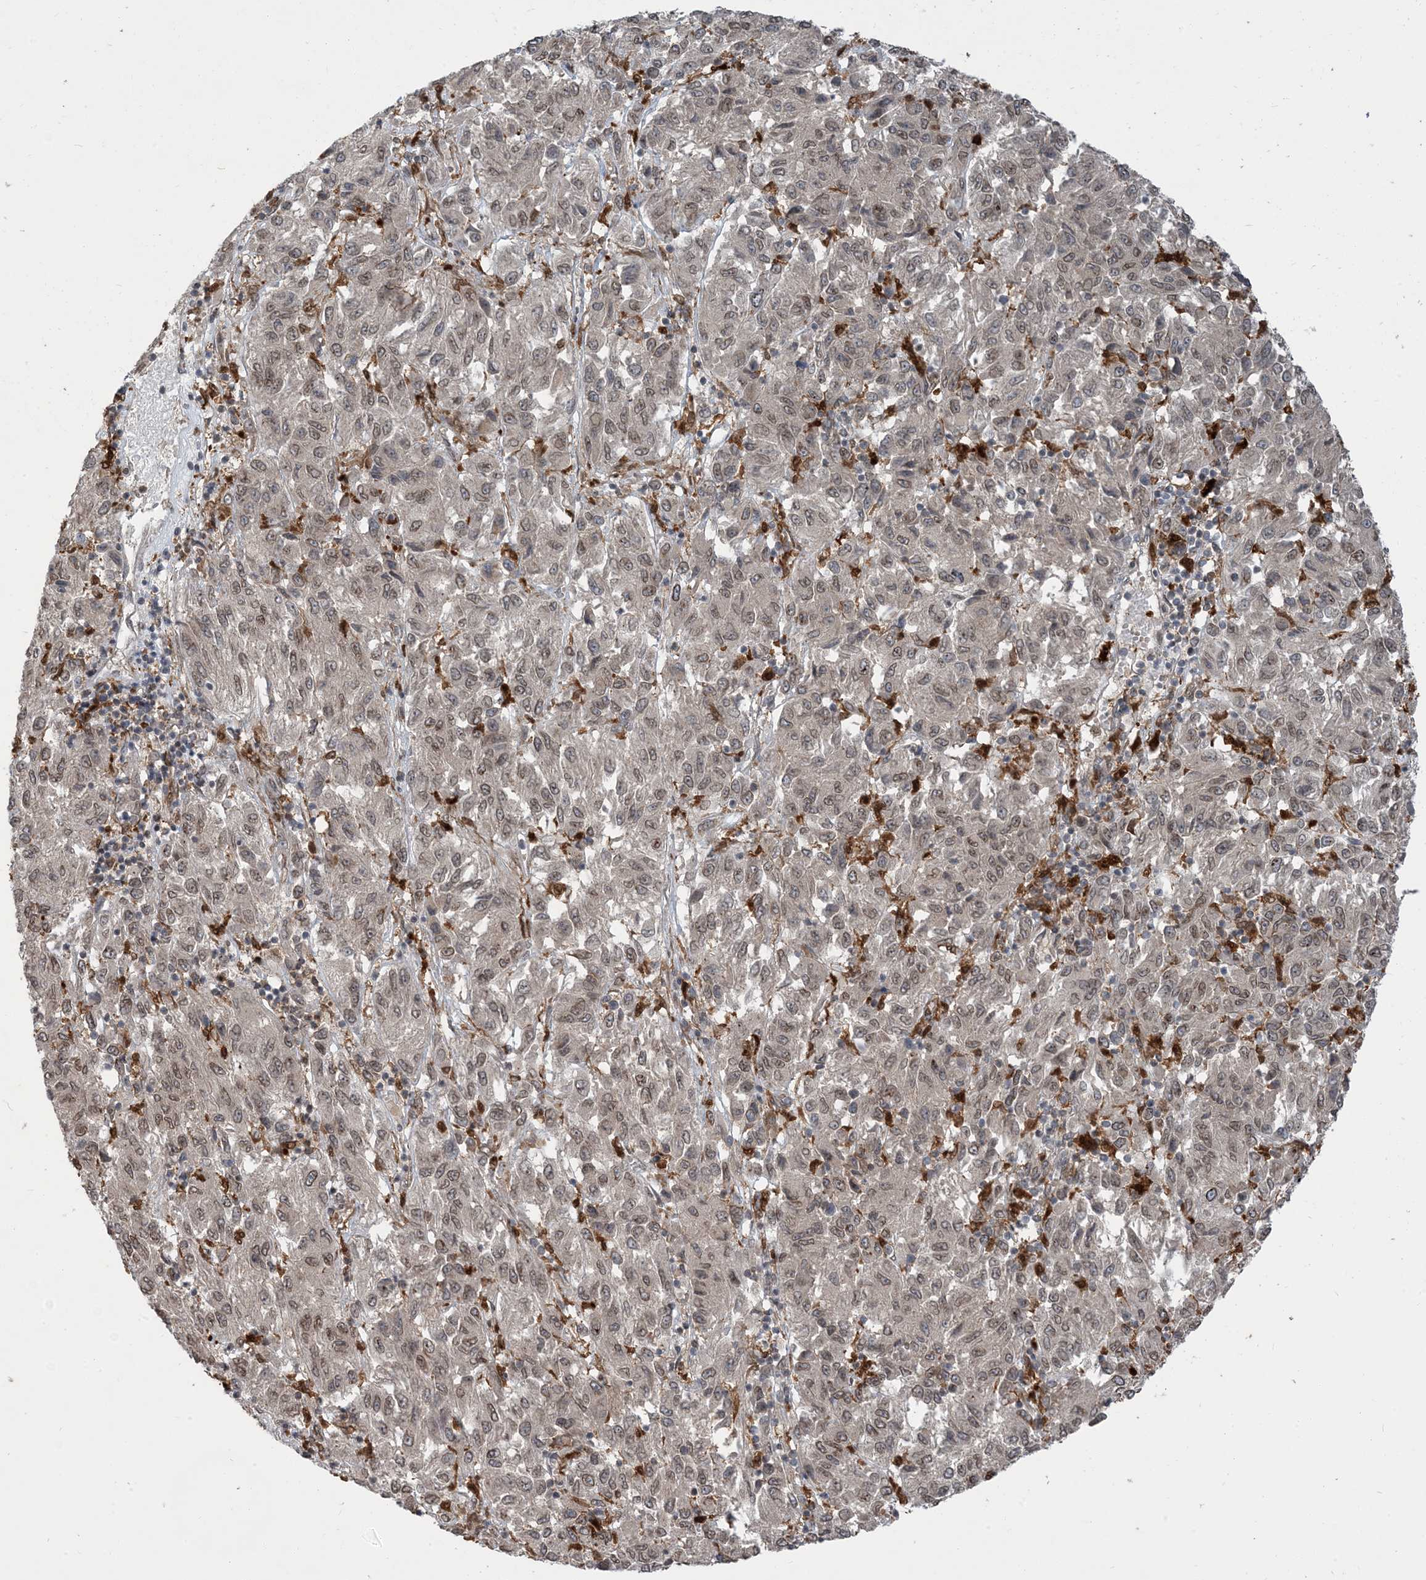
{"staining": {"intensity": "weak", "quantity": "<25%", "location": "nuclear"}, "tissue": "melanoma", "cell_type": "Tumor cells", "image_type": "cancer", "snomed": [{"axis": "morphology", "description": "Malignant melanoma, Metastatic site"}, {"axis": "topography", "description": "Lung"}], "caption": "Immunohistochemistry (IHC) histopathology image of melanoma stained for a protein (brown), which exhibits no expression in tumor cells. Brightfield microscopy of IHC stained with DAB (3,3'-diaminobenzidine) (brown) and hematoxylin (blue), captured at high magnification.", "gene": "NAGK", "patient": {"sex": "male", "age": 64}}